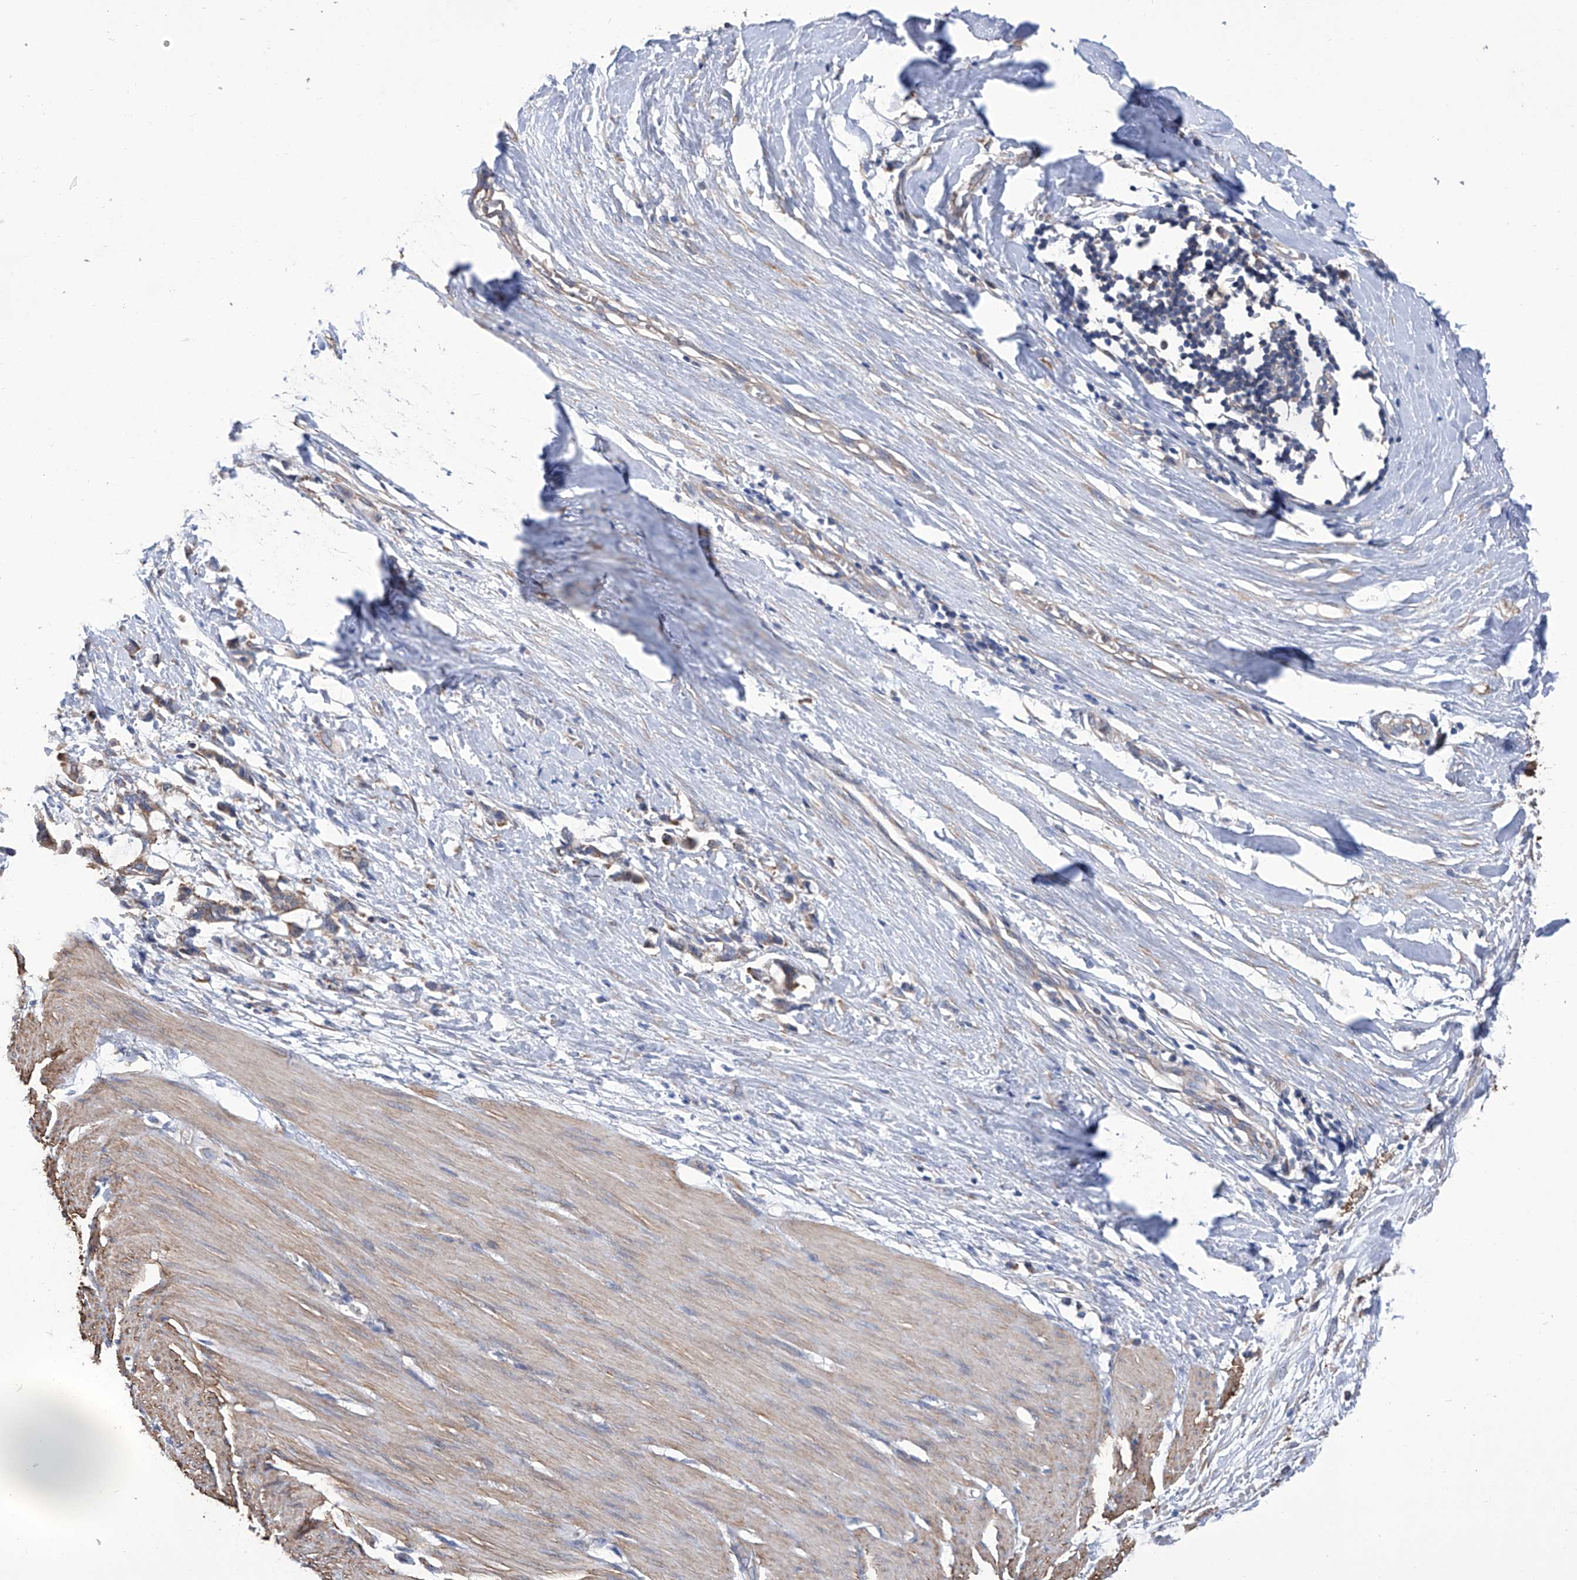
{"staining": {"intensity": "moderate", "quantity": "25%-75%", "location": "cytoplasmic/membranous"}, "tissue": "smooth muscle", "cell_type": "Smooth muscle cells", "image_type": "normal", "snomed": [{"axis": "morphology", "description": "Normal tissue, NOS"}, {"axis": "morphology", "description": "Adenocarcinoma, NOS"}, {"axis": "topography", "description": "Colon"}, {"axis": "topography", "description": "Peripheral nerve tissue"}], "caption": "Moderate cytoplasmic/membranous positivity is present in about 25%-75% of smooth muscle cells in normal smooth muscle. (DAB (3,3'-diaminobenzidine) = brown stain, brightfield microscopy at high magnification).", "gene": "SMS", "patient": {"sex": "male", "age": 14}}